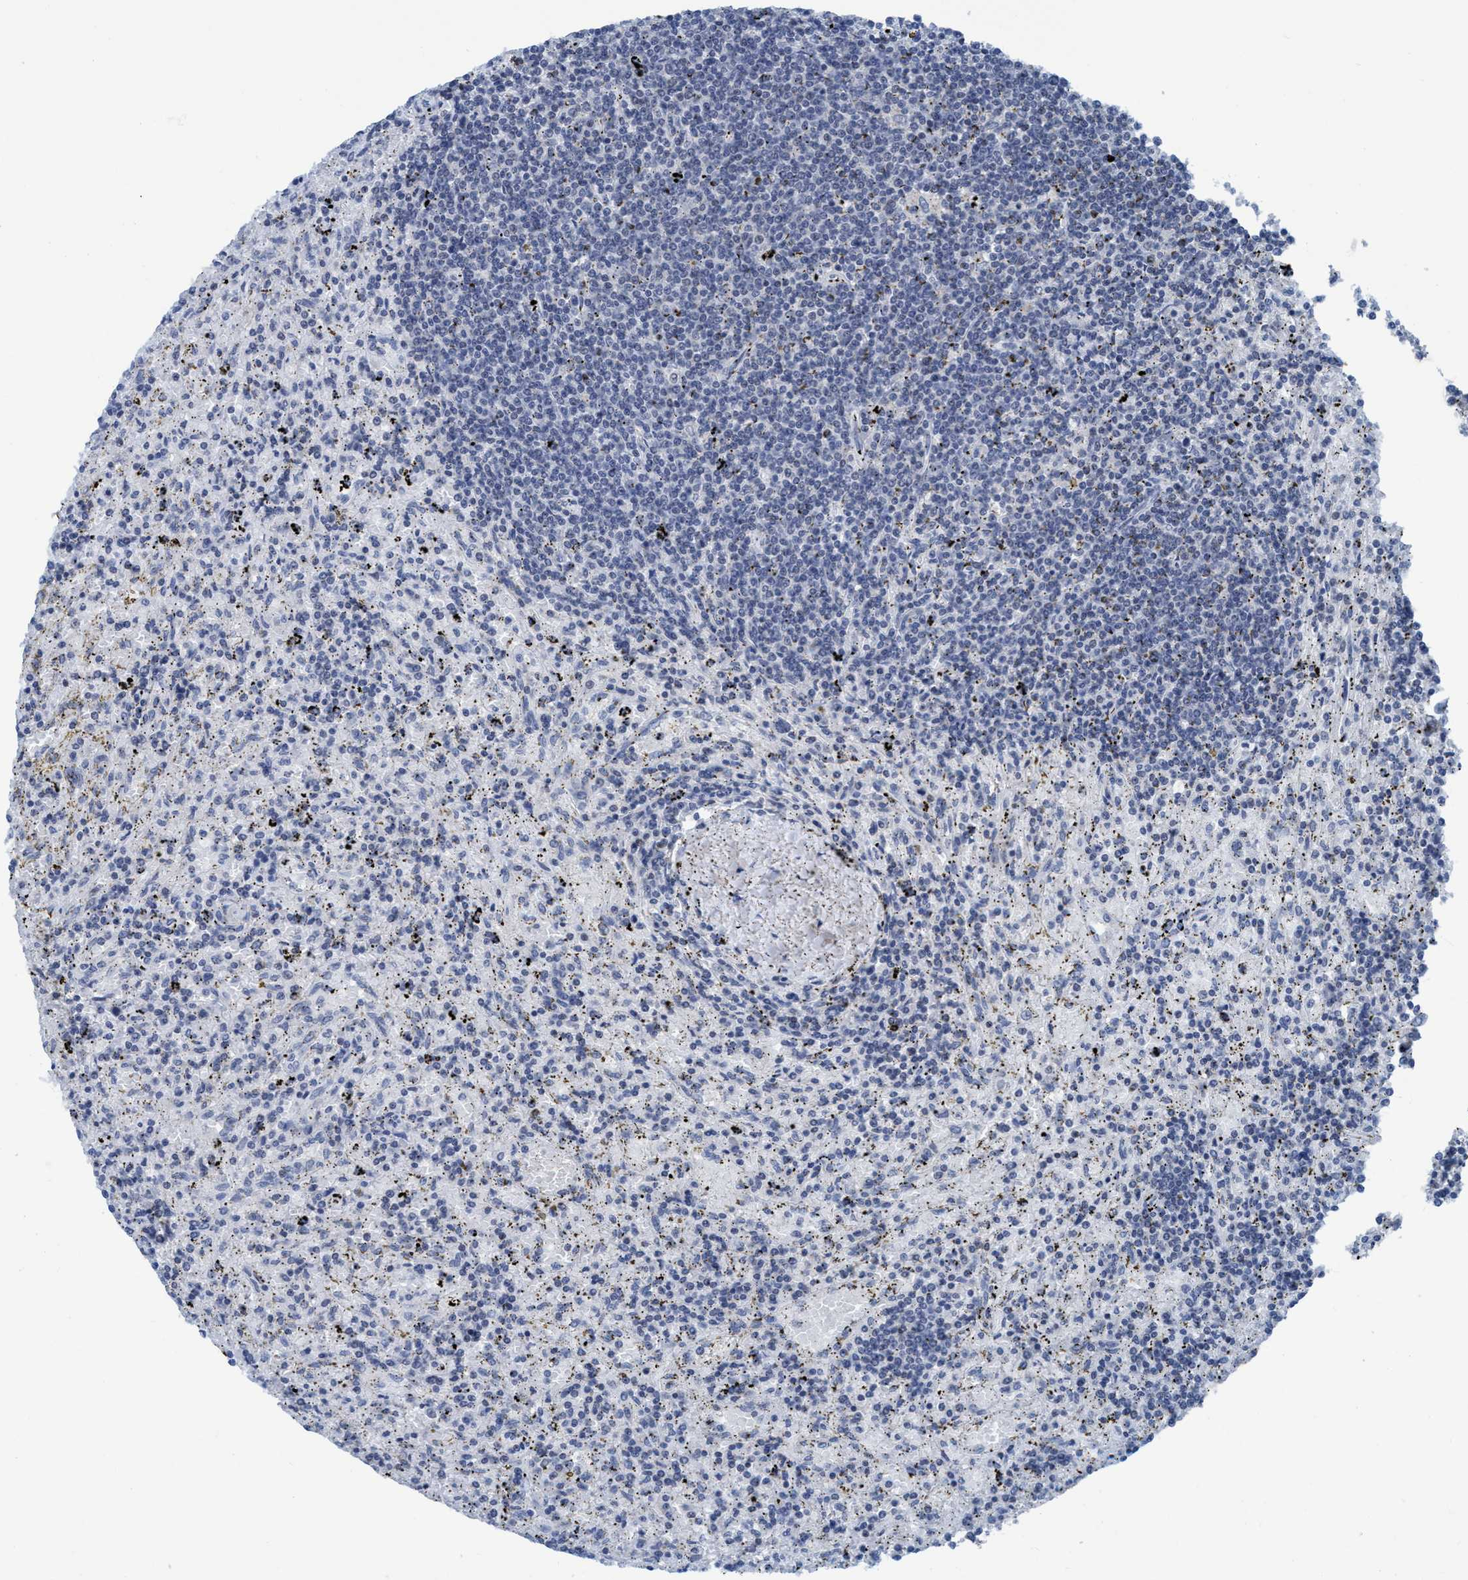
{"staining": {"intensity": "negative", "quantity": "none", "location": "none"}, "tissue": "lymphoma", "cell_type": "Tumor cells", "image_type": "cancer", "snomed": [{"axis": "morphology", "description": "Malignant lymphoma, non-Hodgkin's type, Low grade"}, {"axis": "topography", "description": "Spleen"}], "caption": "This is an immunohistochemistry micrograph of human malignant lymphoma, non-Hodgkin's type (low-grade). There is no positivity in tumor cells.", "gene": "DNAI1", "patient": {"sex": "male", "age": 76}}